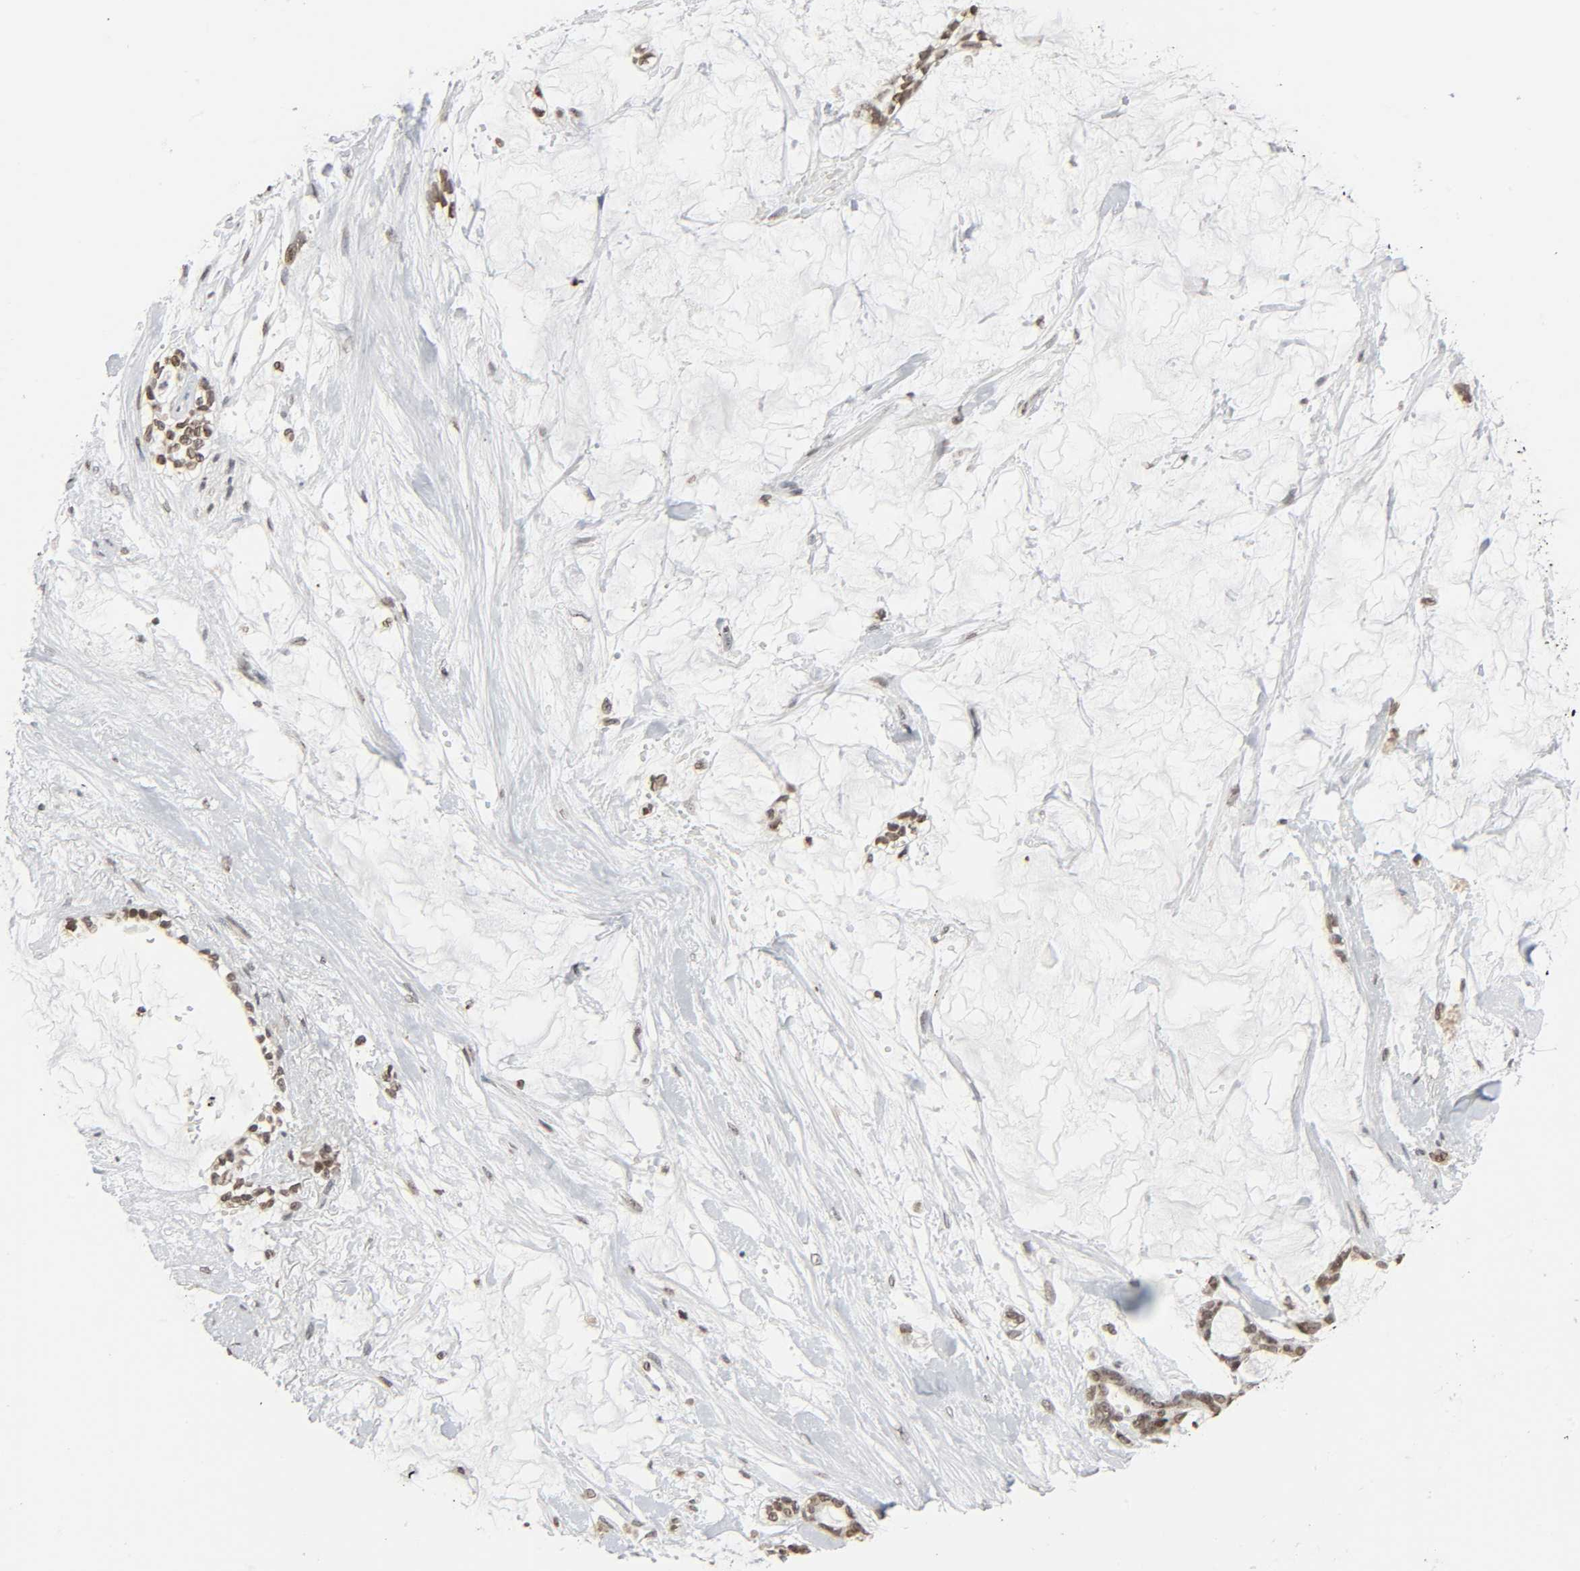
{"staining": {"intensity": "weak", "quantity": ">75%", "location": "nuclear"}, "tissue": "pancreatic cancer", "cell_type": "Tumor cells", "image_type": "cancer", "snomed": [{"axis": "morphology", "description": "Adenocarcinoma, NOS"}, {"axis": "topography", "description": "Pancreas"}], "caption": "Human adenocarcinoma (pancreatic) stained for a protein (brown) displays weak nuclear positive expression in approximately >75% of tumor cells.", "gene": "ELAVL1", "patient": {"sex": "female", "age": 73}}